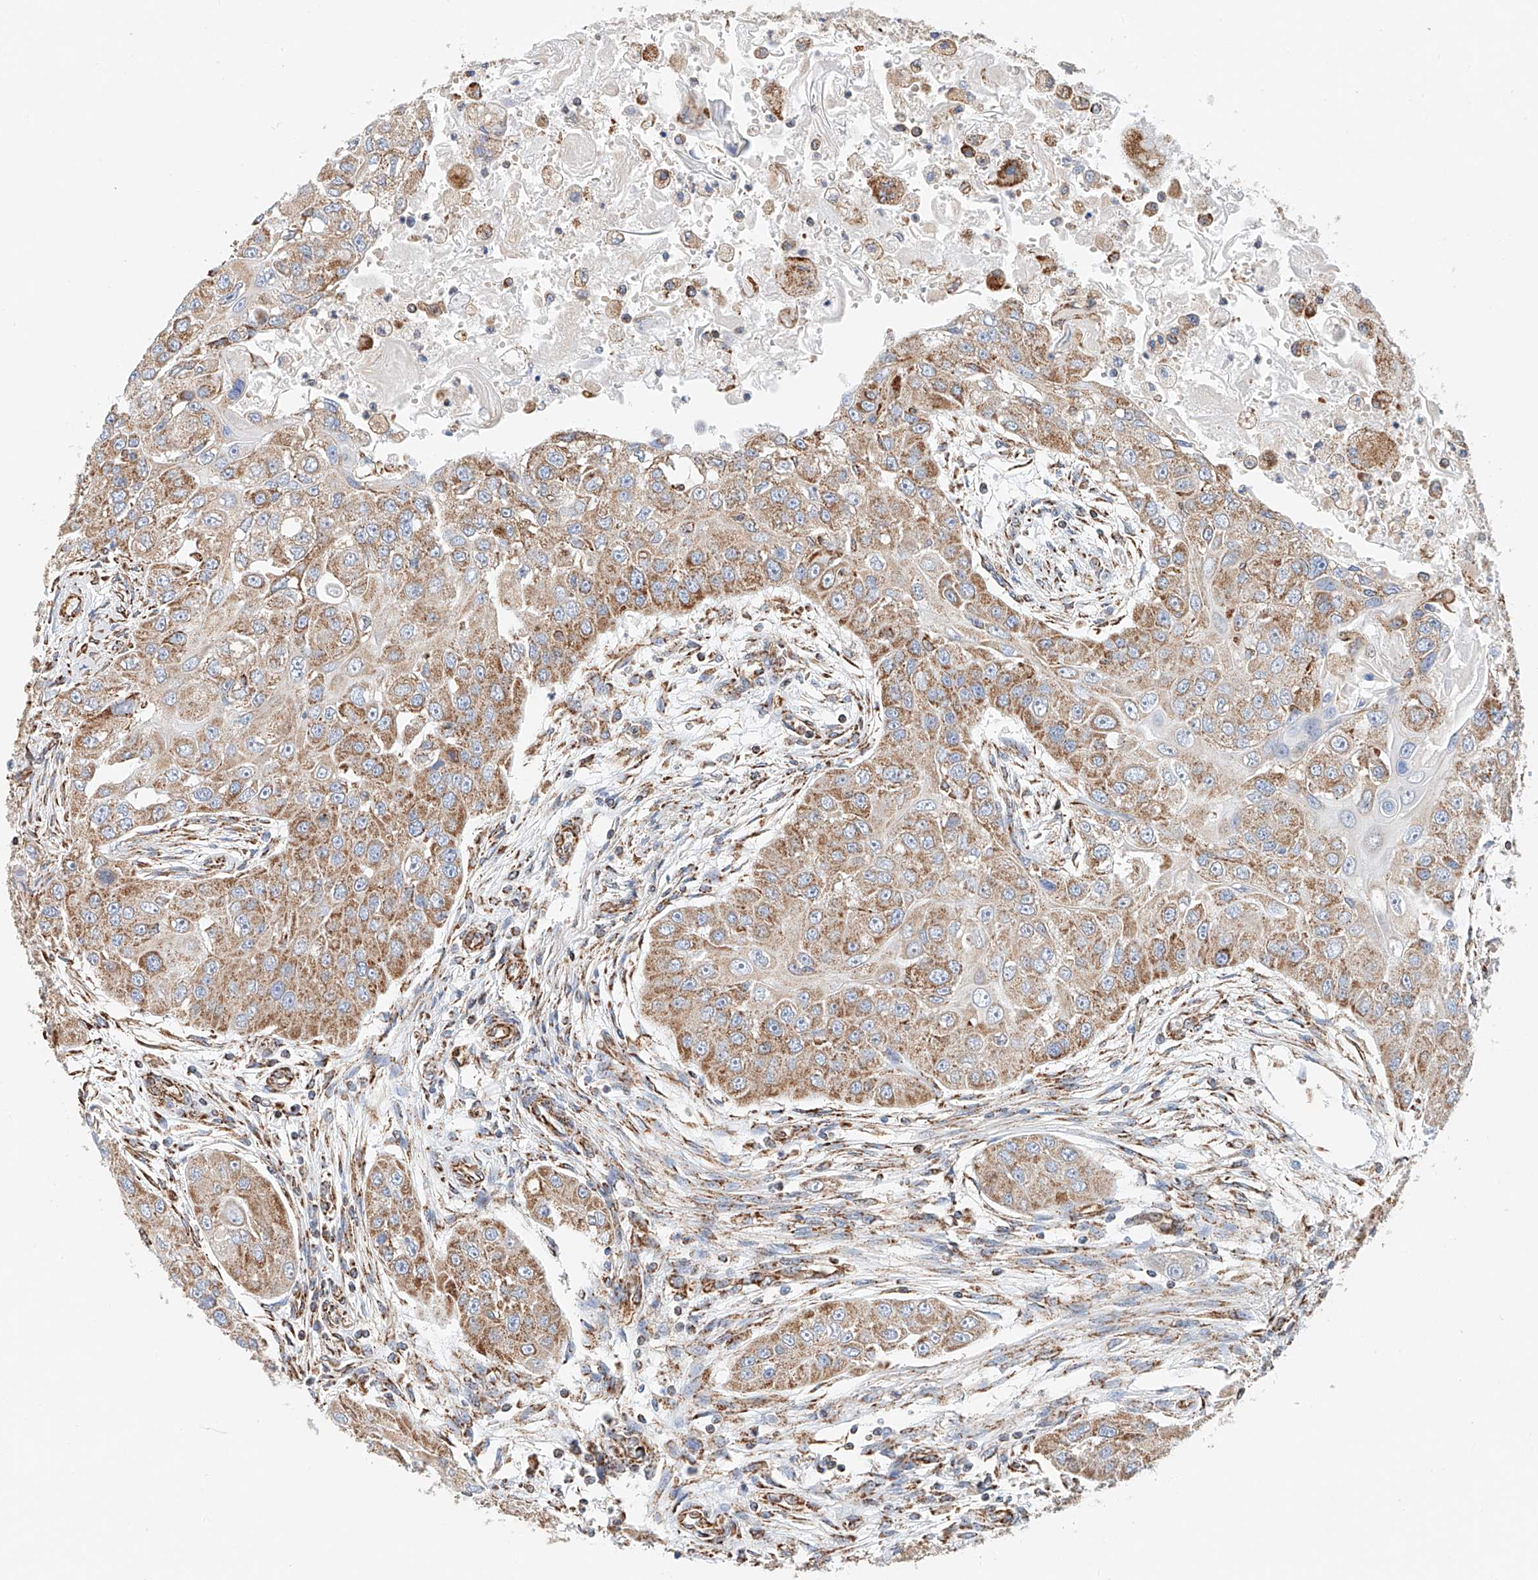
{"staining": {"intensity": "moderate", "quantity": ">75%", "location": "cytoplasmic/membranous"}, "tissue": "head and neck cancer", "cell_type": "Tumor cells", "image_type": "cancer", "snomed": [{"axis": "morphology", "description": "Normal tissue, NOS"}, {"axis": "morphology", "description": "Squamous cell carcinoma, NOS"}, {"axis": "topography", "description": "Skeletal muscle"}, {"axis": "topography", "description": "Head-Neck"}], "caption": "Squamous cell carcinoma (head and neck) was stained to show a protein in brown. There is medium levels of moderate cytoplasmic/membranous staining in approximately >75% of tumor cells.", "gene": "NDUFV3", "patient": {"sex": "male", "age": 51}}